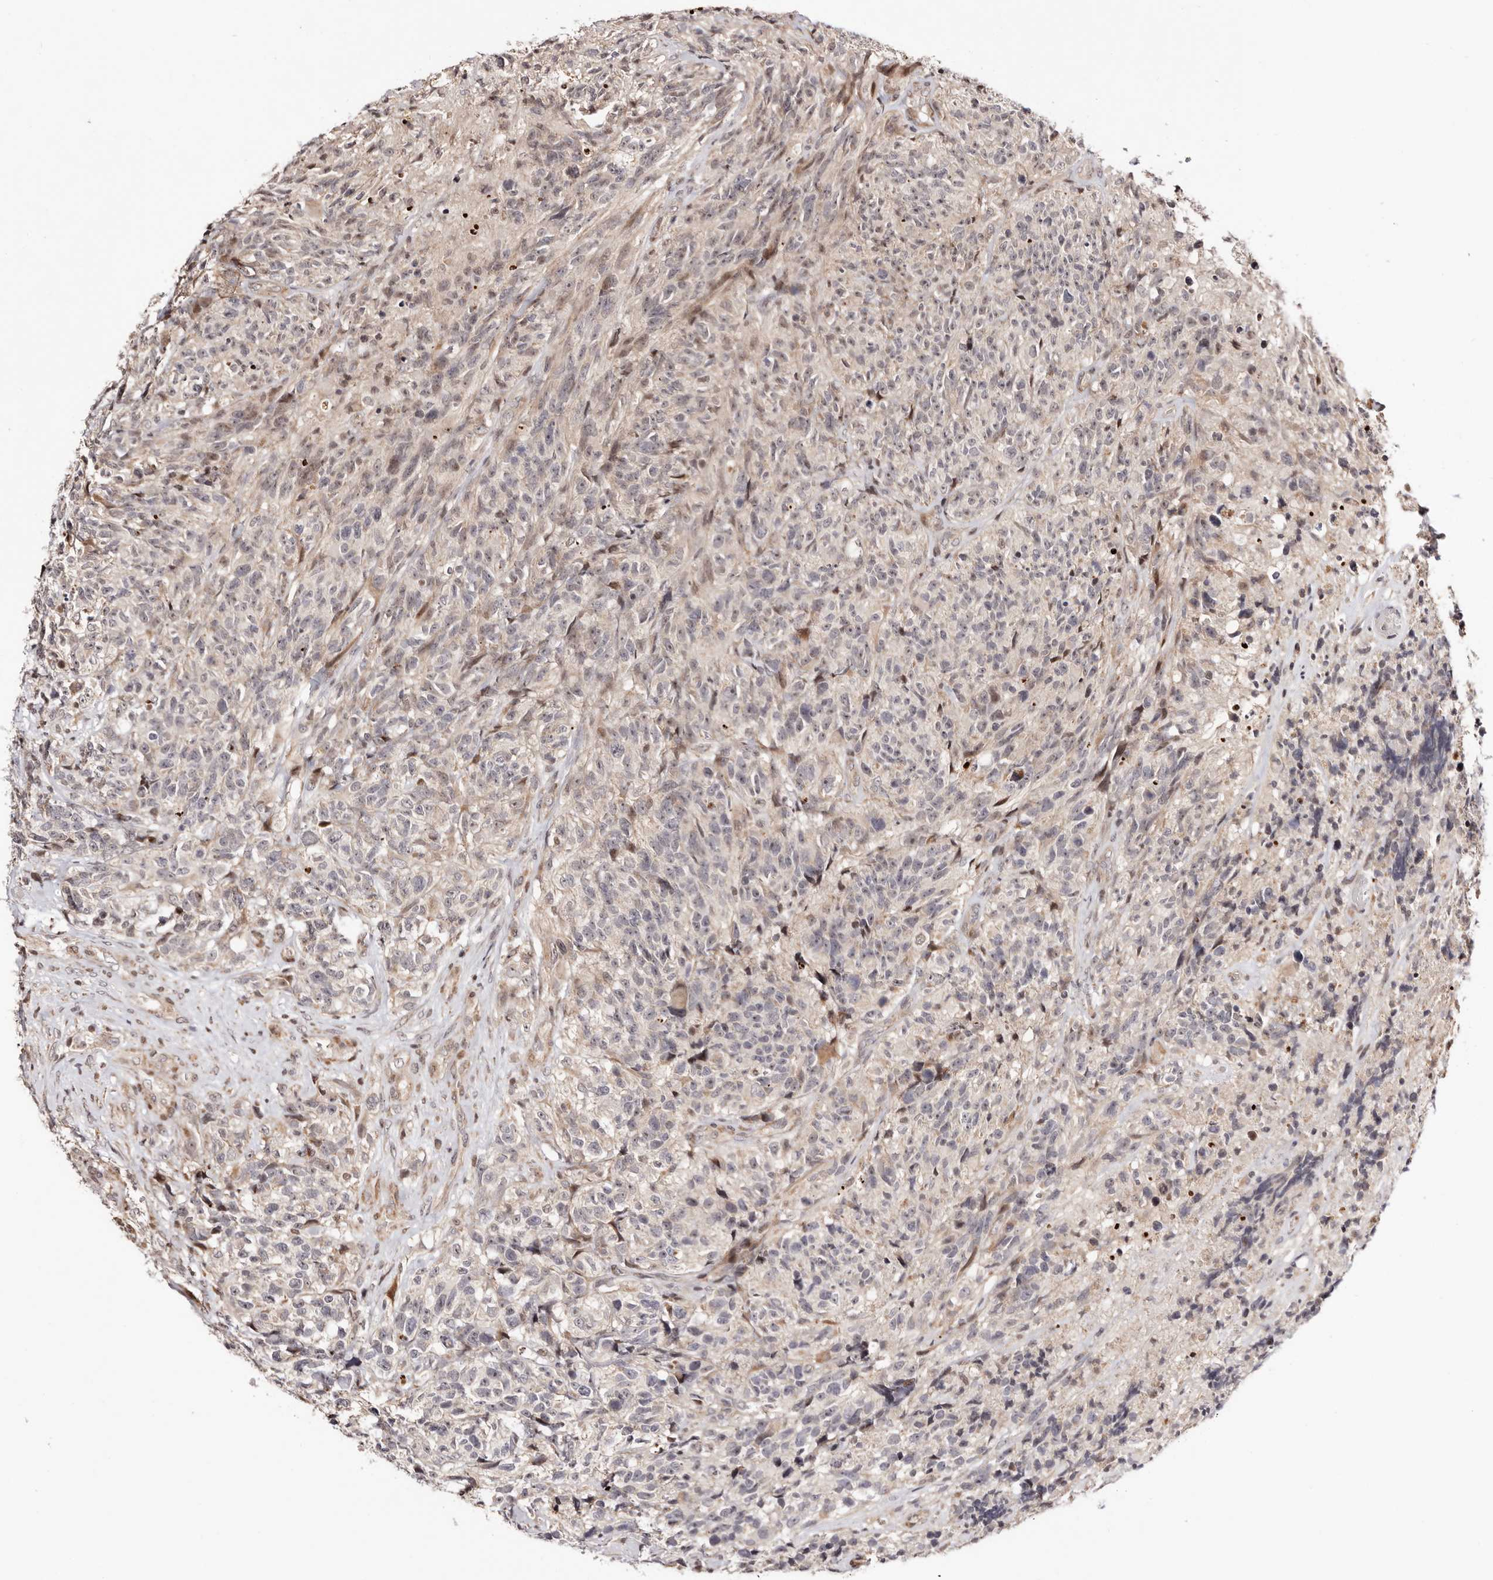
{"staining": {"intensity": "negative", "quantity": "none", "location": "none"}, "tissue": "glioma", "cell_type": "Tumor cells", "image_type": "cancer", "snomed": [{"axis": "morphology", "description": "Glioma, malignant, High grade"}, {"axis": "topography", "description": "Brain"}], "caption": "Immunohistochemical staining of malignant glioma (high-grade) demonstrates no significant staining in tumor cells.", "gene": "HIVEP3", "patient": {"sex": "male", "age": 69}}